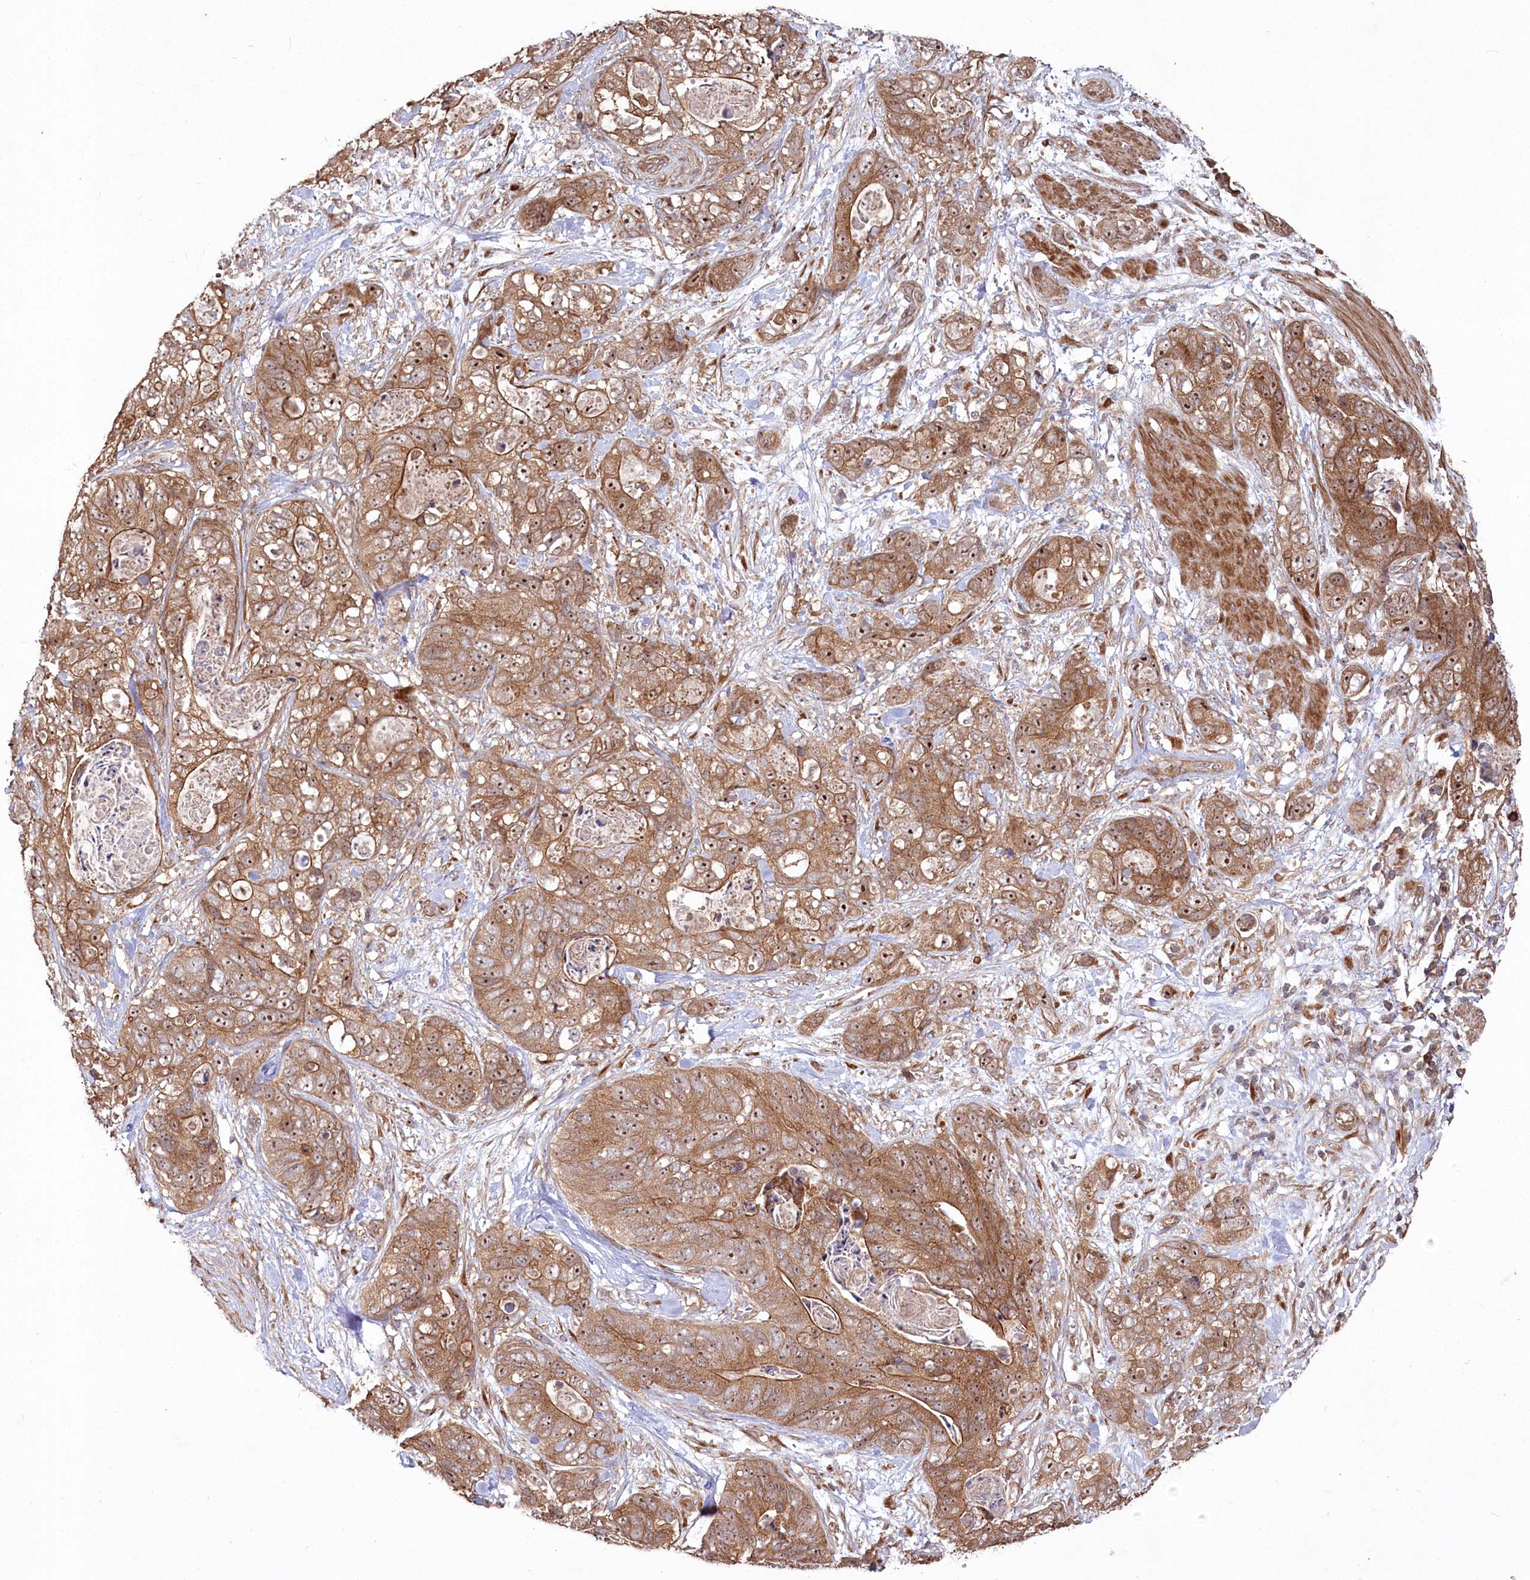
{"staining": {"intensity": "moderate", "quantity": ">75%", "location": "cytoplasmic/membranous,nuclear"}, "tissue": "stomach cancer", "cell_type": "Tumor cells", "image_type": "cancer", "snomed": [{"axis": "morphology", "description": "Normal tissue, NOS"}, {"axis": "morphology", "description": "Adenocarcinoma, NOS"}, {"axis": "topography", "description": "Stomach"}], "caption": "Immunohistochemical staining of stomach adenocarcinoma demonstrates medium levels of moderate cytoplasmic/membranous and nuclear positivity in about >75% of tumor cells.", "gene": "TBCA", "patient": {"sex": "female", "age": 89}}